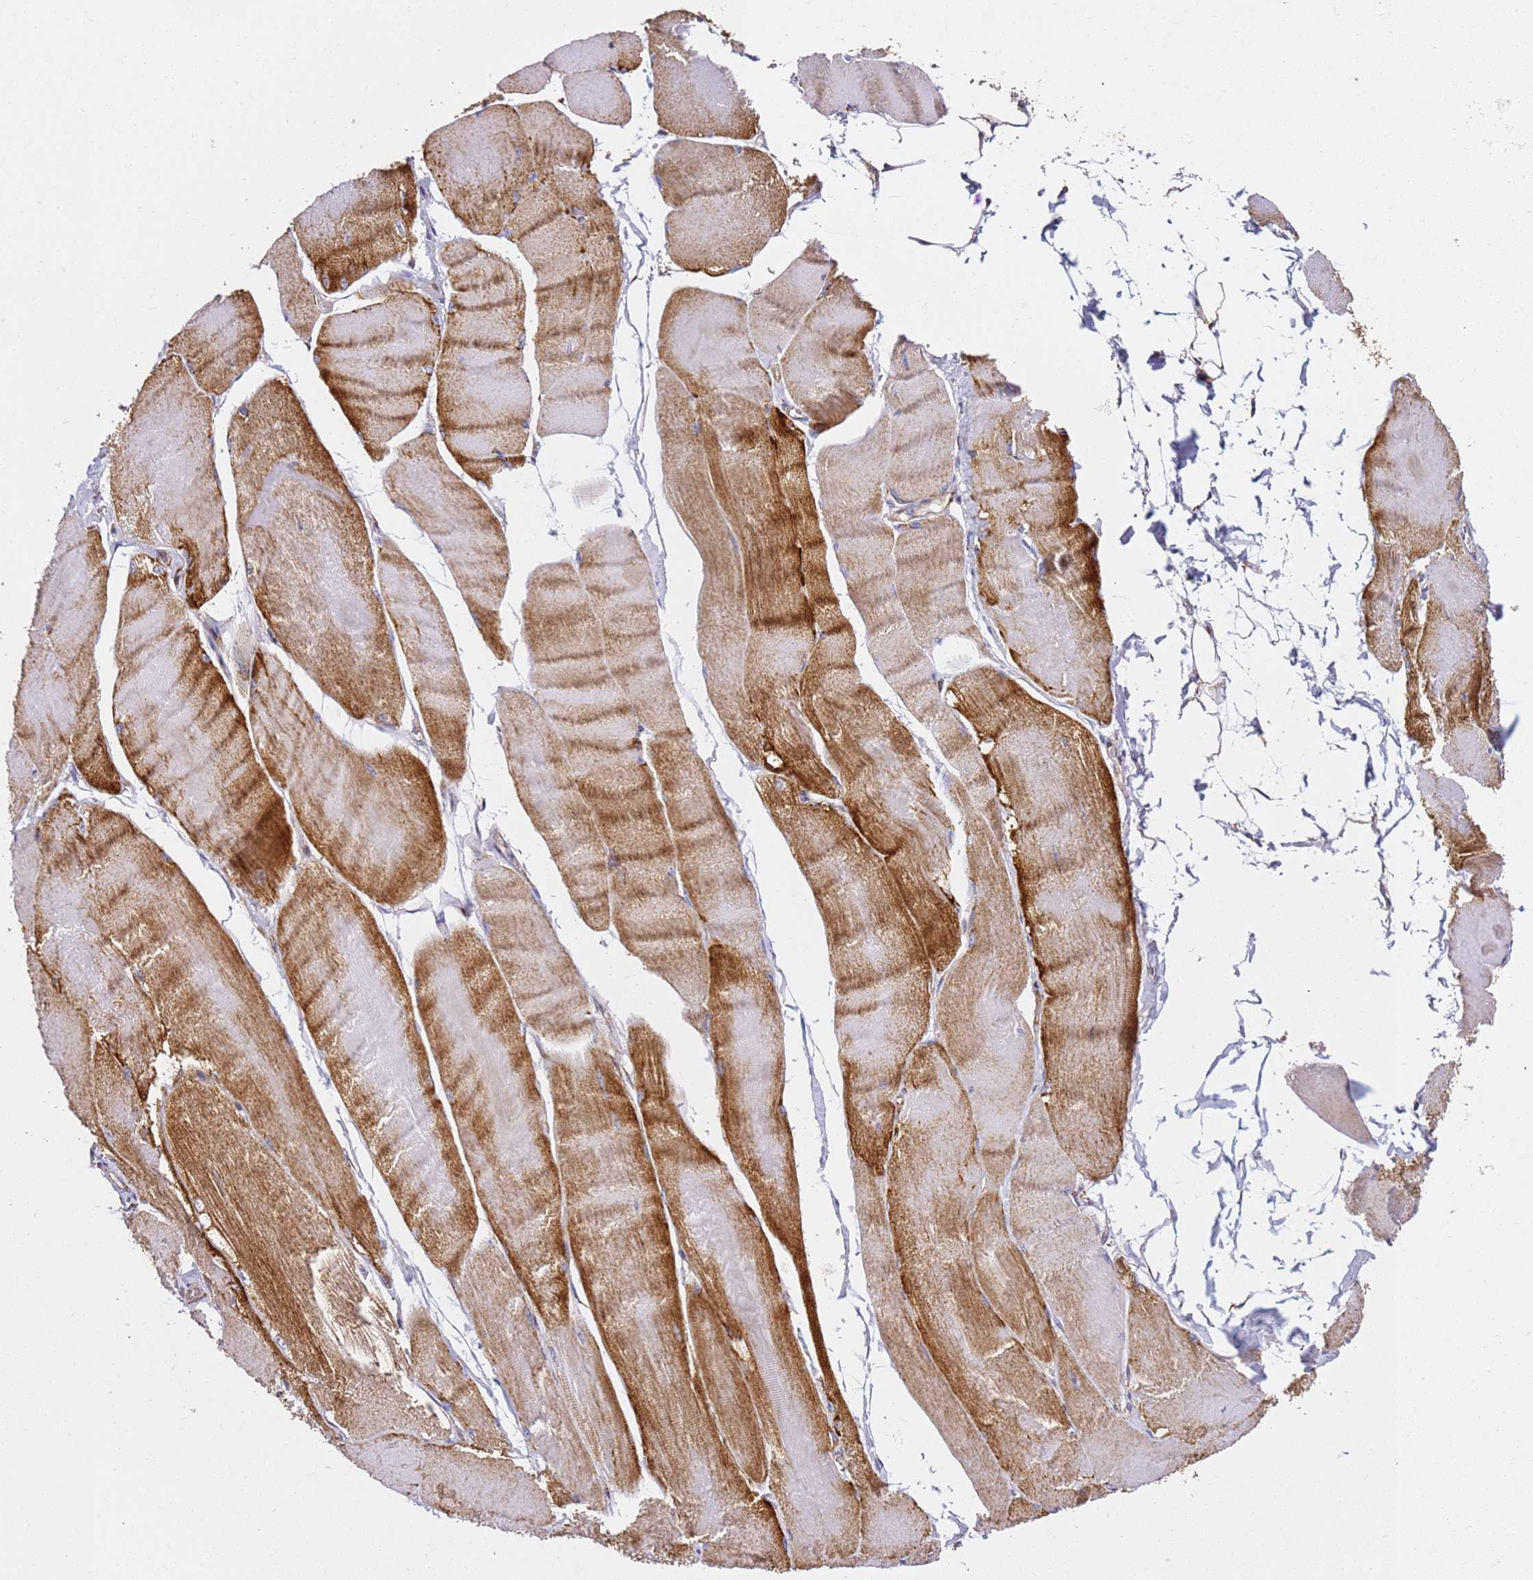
{"staining": {"intensity": "strong", "quantity": "25%-75%", "location": "cytoplasmic/membranous"}, "tissue": "skeletal muscle", "cell_type": "Myocytes", "image_type": "normal", "snomed": [{"axis": "morphology", "description": "Normal tissue, NOS"}, {"axis": "morphology", "description": "Basal cell carcinoma"}, {"axis": "topography", "description": "Skeletal muscle"}], "caption": "Human skeletal muscle stained with a brown dye reveals strong cytoplasmic/membranous positive expression in approximately 25%-75% of myocytes.", "gene": "NDUFA3", "patient": {"sex": "female", "age": 64}}